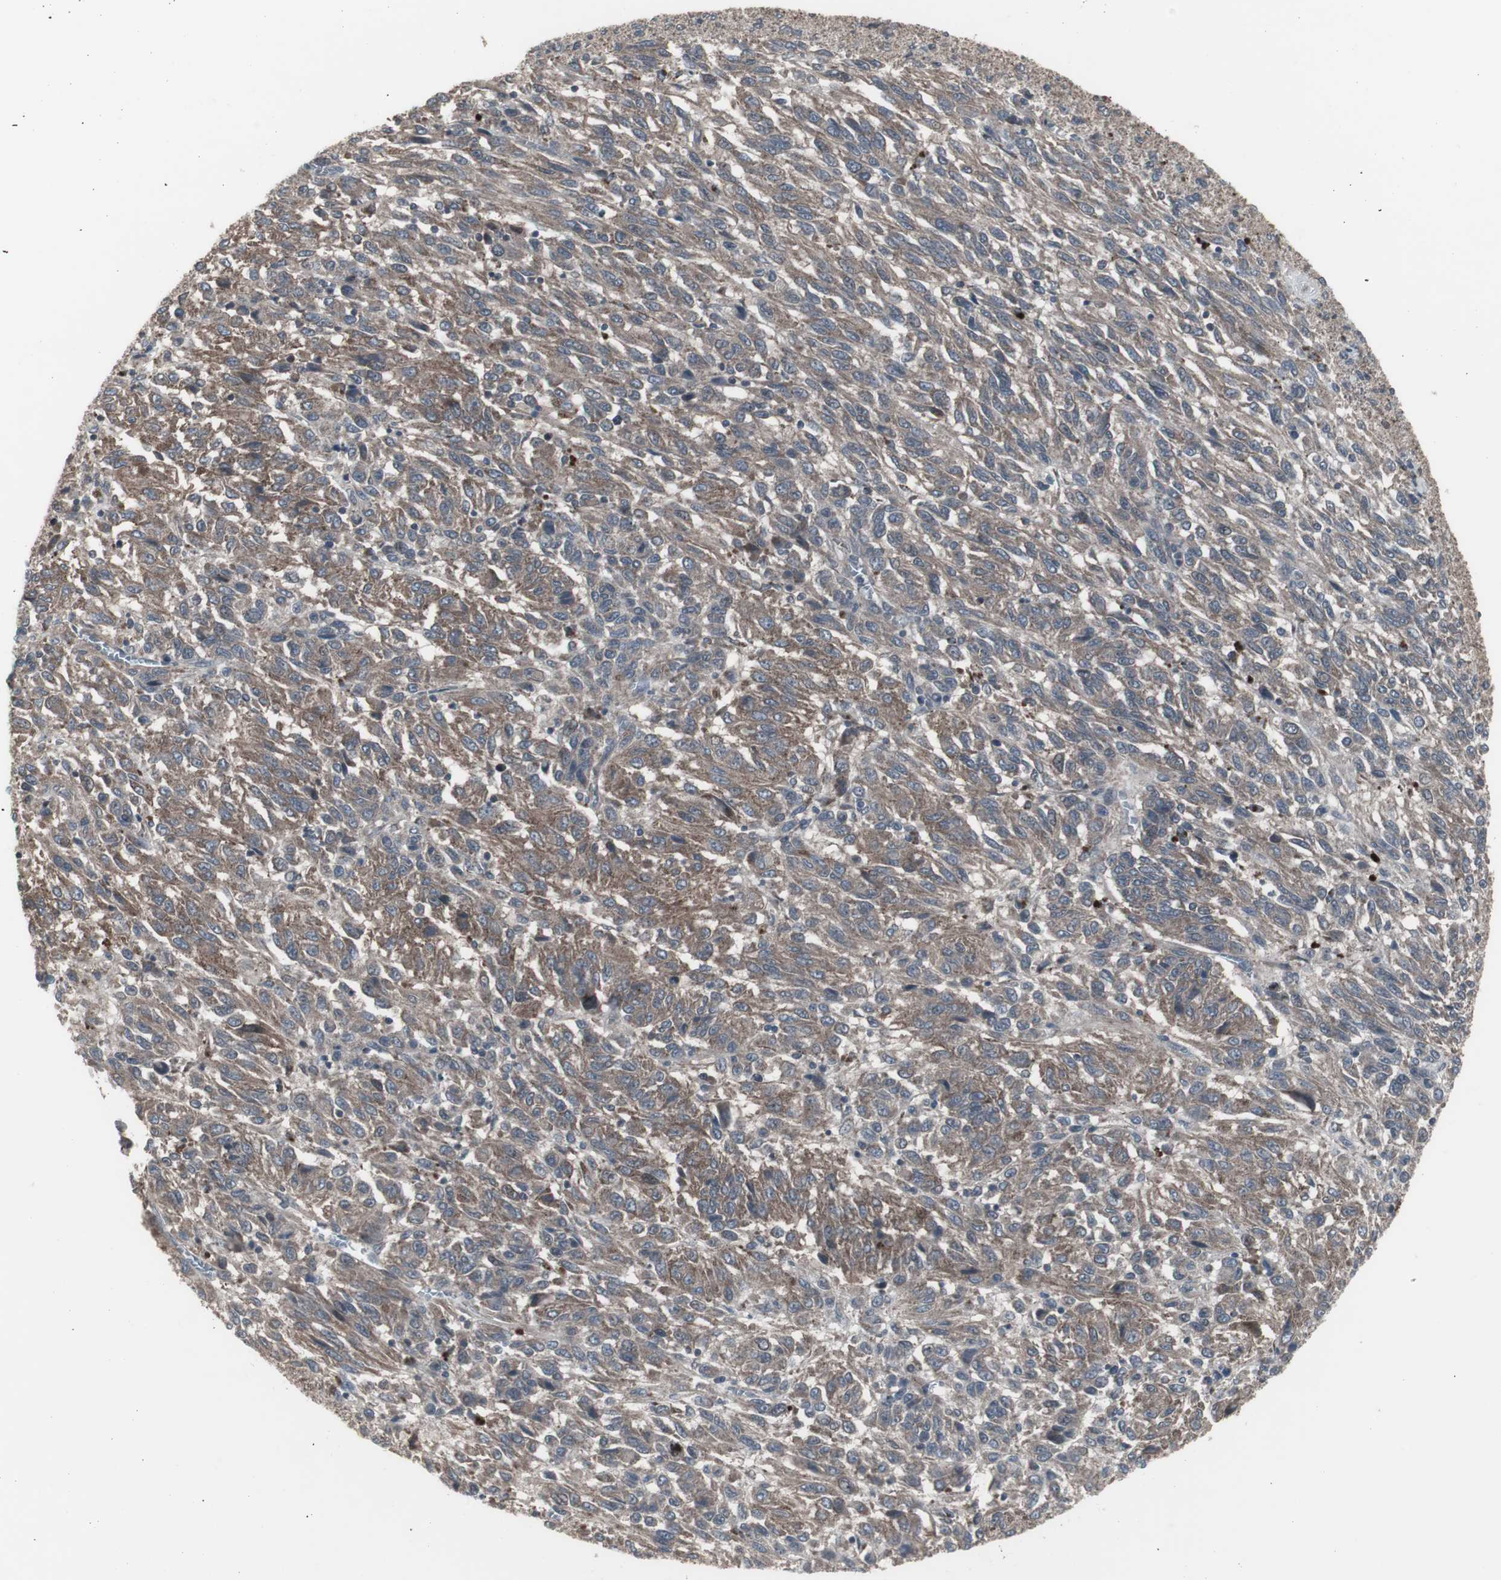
{"staining": {"intensity": "moderate", "quantity": ">75%", "location": "cytoplasmic/membranous"}, "tissue": "melanoma", "cell_type": "Tumor cells", "image_type": "cancer", "snomed": [{"axis": "morphology", "description": "Malignant melanoma, Metastatic site"}, {"axis": "topography", "description": "Lung"}], "caption": "Immunohistochemical staining of human malignant melanoma (metastatic site) exhibits moderate cytoplasmic/membranous protein positivity in about >75% of tumor cells.", "gene": "SSTR2", "patient": {"sex": "male", "age": 64}}